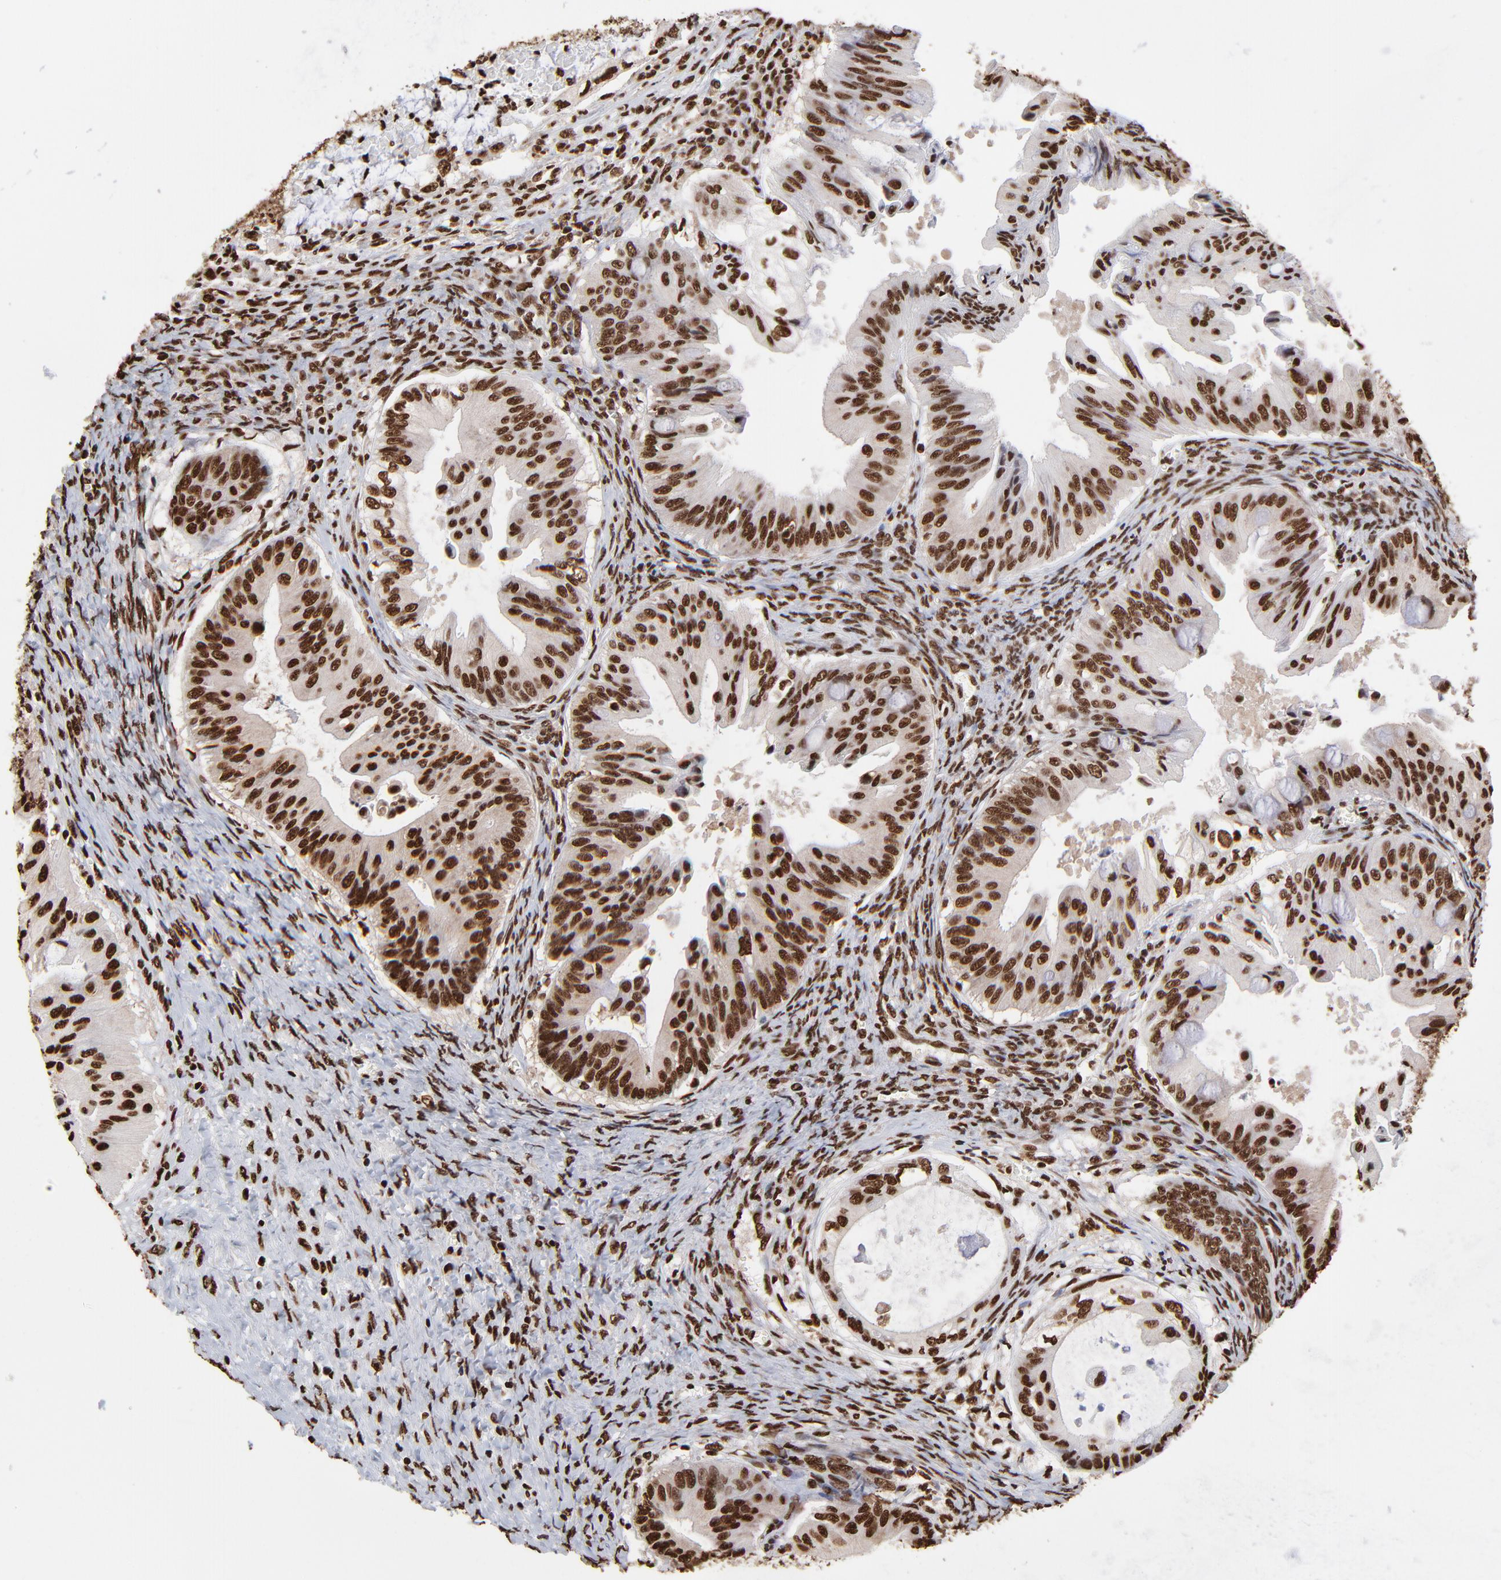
{"staining": {"intensity": "strong", "quantity": ">75%", "location": "nuclear"}, "tissue": "ovarian cancer", "cell_type": "Tumor cells", "image_type": "cancer", "snomed": [{"axis": "morphology", "description": "Cystadenocarcinoma, mucinous, NOS"}, {"axis": "topography", "description": "Ovary"}], "caption": "A brown stain labels strong nuclear staining of a protein in human ovarian mucinous cystadenocarcinoma tumor cells.", "gene": "ZNF544", "patient": {"sex": "female", "age": 37}}